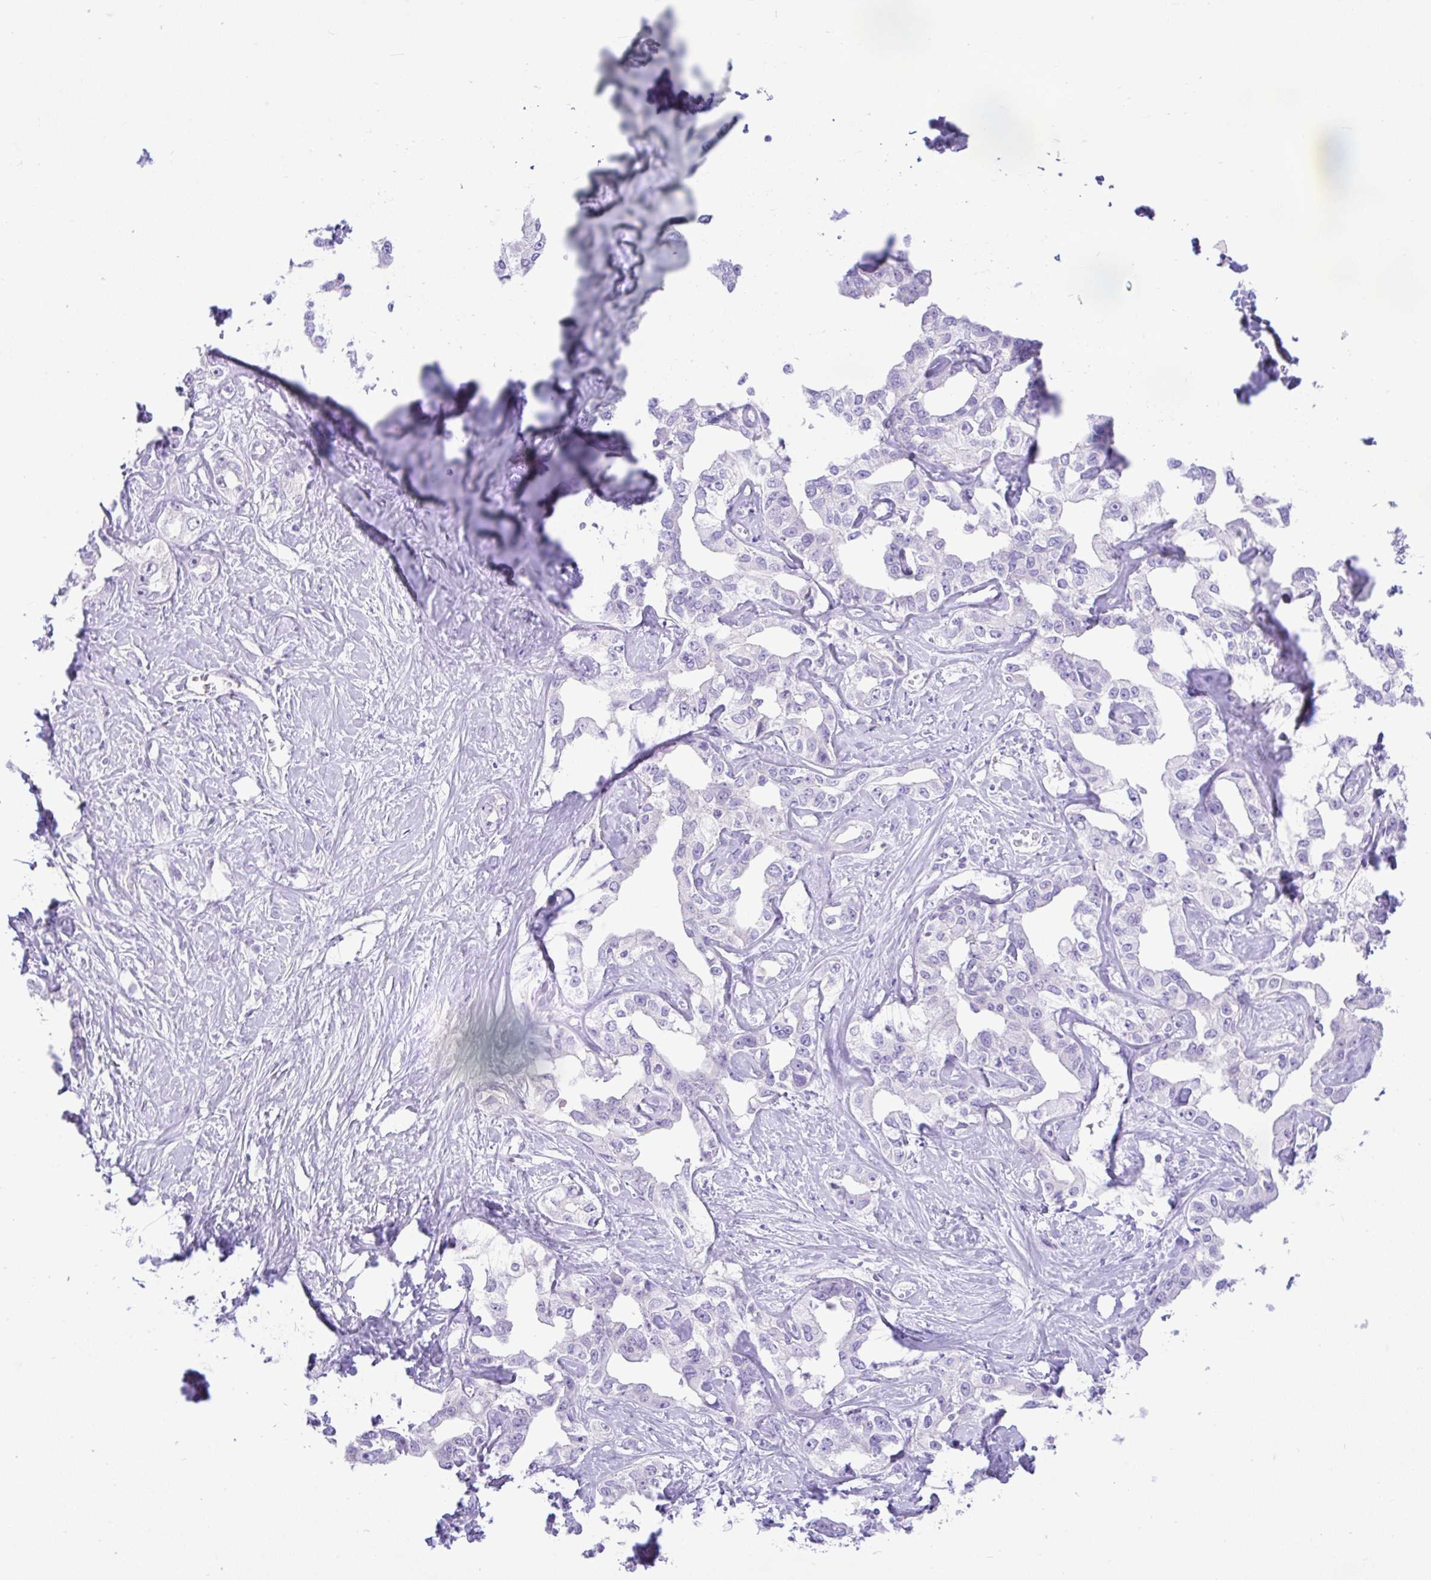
{"staining": {"intensity": "negative", "quantity": "none", "location": "none"}, "tissue": "liver cancer", "cell_type": "Tumor cells", "image_type": "cancer", "snomed": [{"axis": "morphology", "description": "Cholangiocarcinoma"}, {"axis": "topography", "description": "Liver"}], "caption": "Immunohistochemistry (IHC) micrograph of neoplastic tissue: human liver cholangiocarcinoma stained with DAB (3,3'-diaminobenzidine) shows no significant protein staining in tumor cells.", "gene": "ZNF101", "patient": {"sex": "male", "age": 59}}